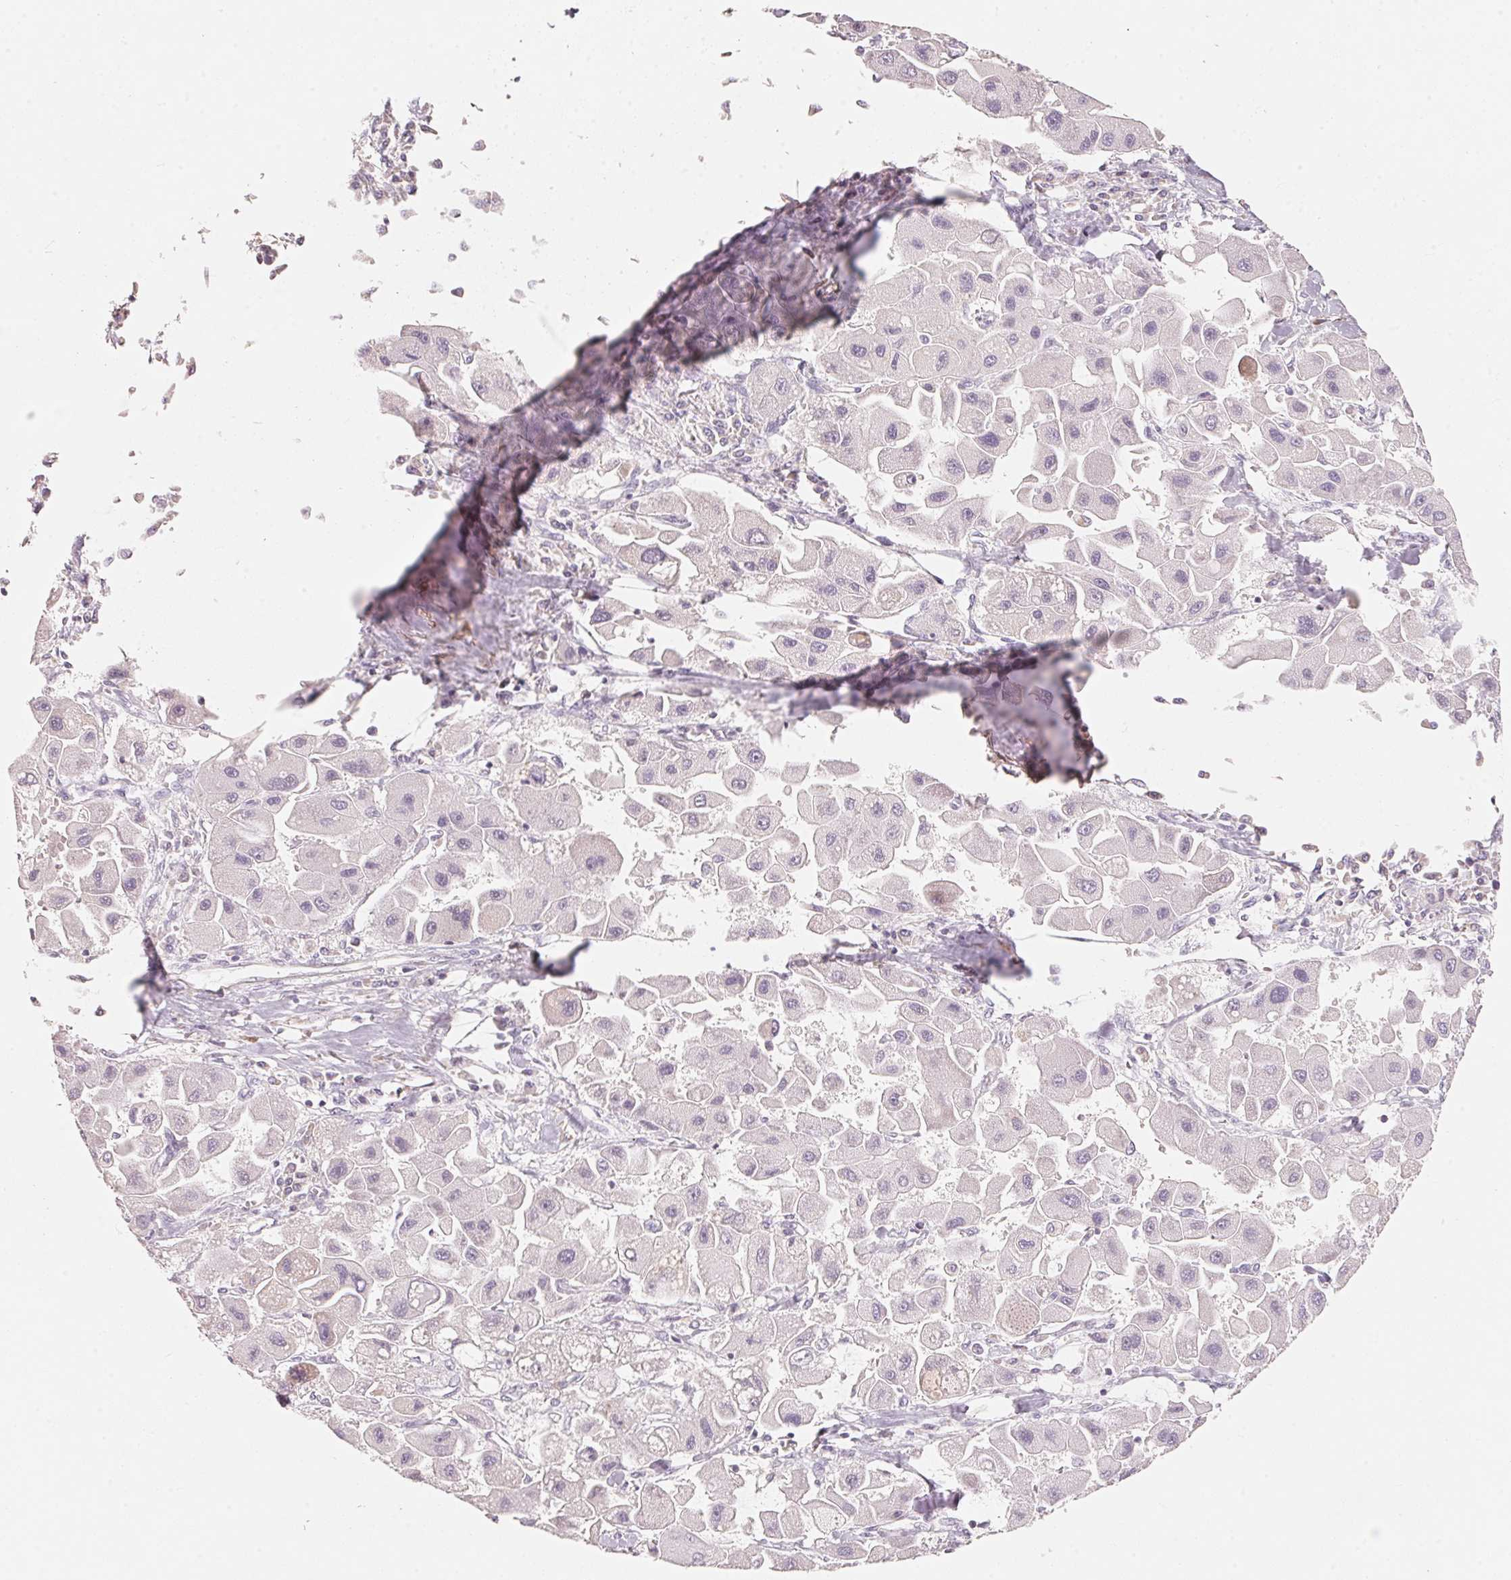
{"staining": {"intensity": "negative", "quantity": "none", "location": "none"}, "tissue": "liver cancer", "cell_type": "Tumor cells", "image_type": "cancer", "snomed": [{"axis": "morphology", "description": "Carcinoma, Hepatocellular, NOS"}, {"axis": "topography", "description": "Liver"}], "caption": "There is no significant staining in tumor cells of liver cancer.", "gene": "TP53AIP1", "patient": {"sex": "male", "age": 24}}